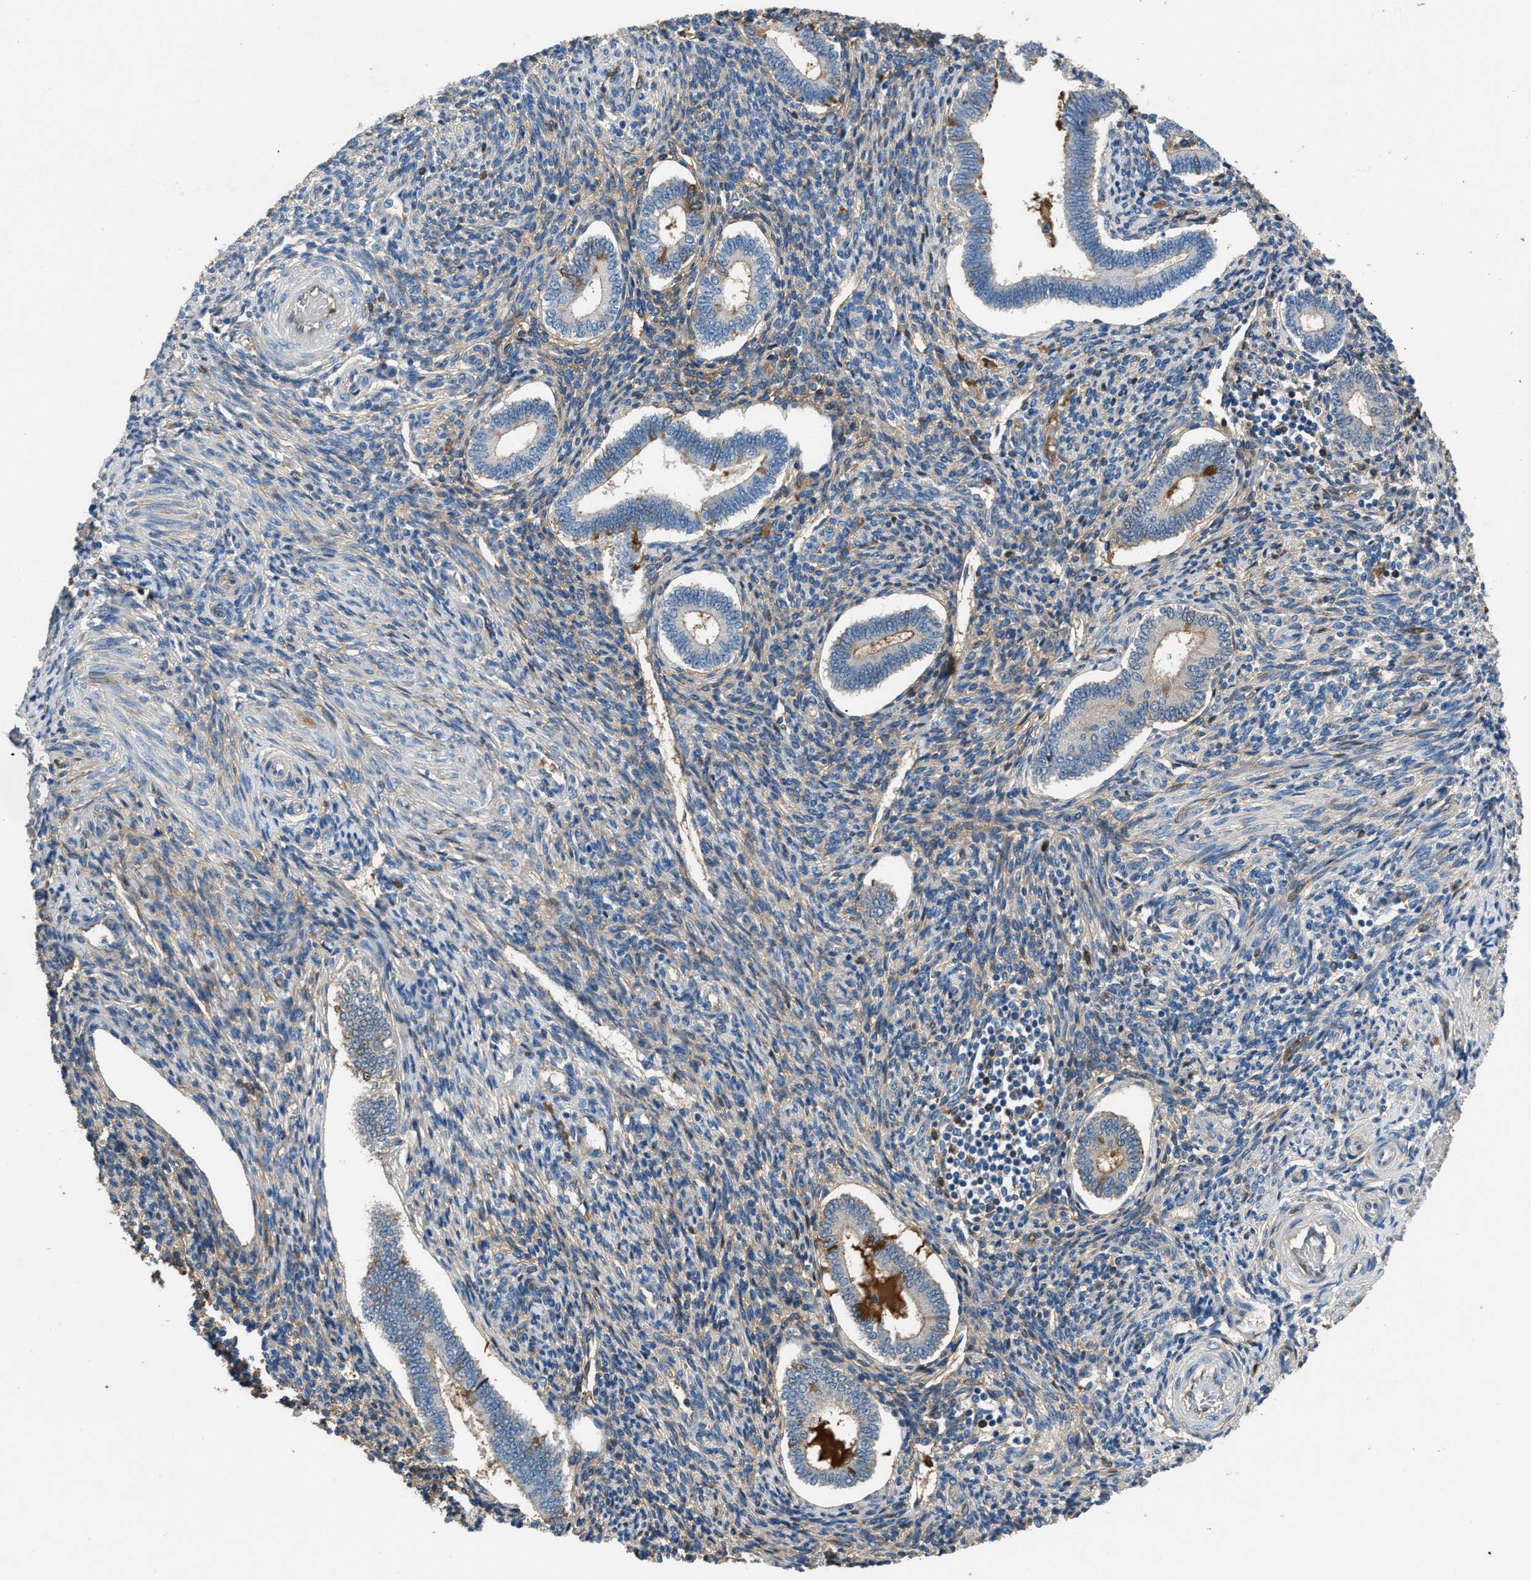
{"staining": {"intensity": "moderate", "quantity": ">75%", "location": "cytoplasmic/membranous"}, "tissue": "endometrium", "cell_type": "Cells in endometrial stroma", "image_type": "normal", "snomed": [{"axis": "morphology", "description": "Normal tissue, NOS"}, {"axis": "topography", "description": "Endometrium"}], "caption": "Immunohistochemistry of unremarkable endometrium displays medium levels of moderate cytoplasmic/membranous staining in approximately >75% of cells in endometrial stroma. The protein of interest is stained brown, and the nuclei are stained in blue (DAB IHC with brightfield microscopy, high magnification).", "gene": "STC1", "patient": {"sex": "female", "age": 42}}